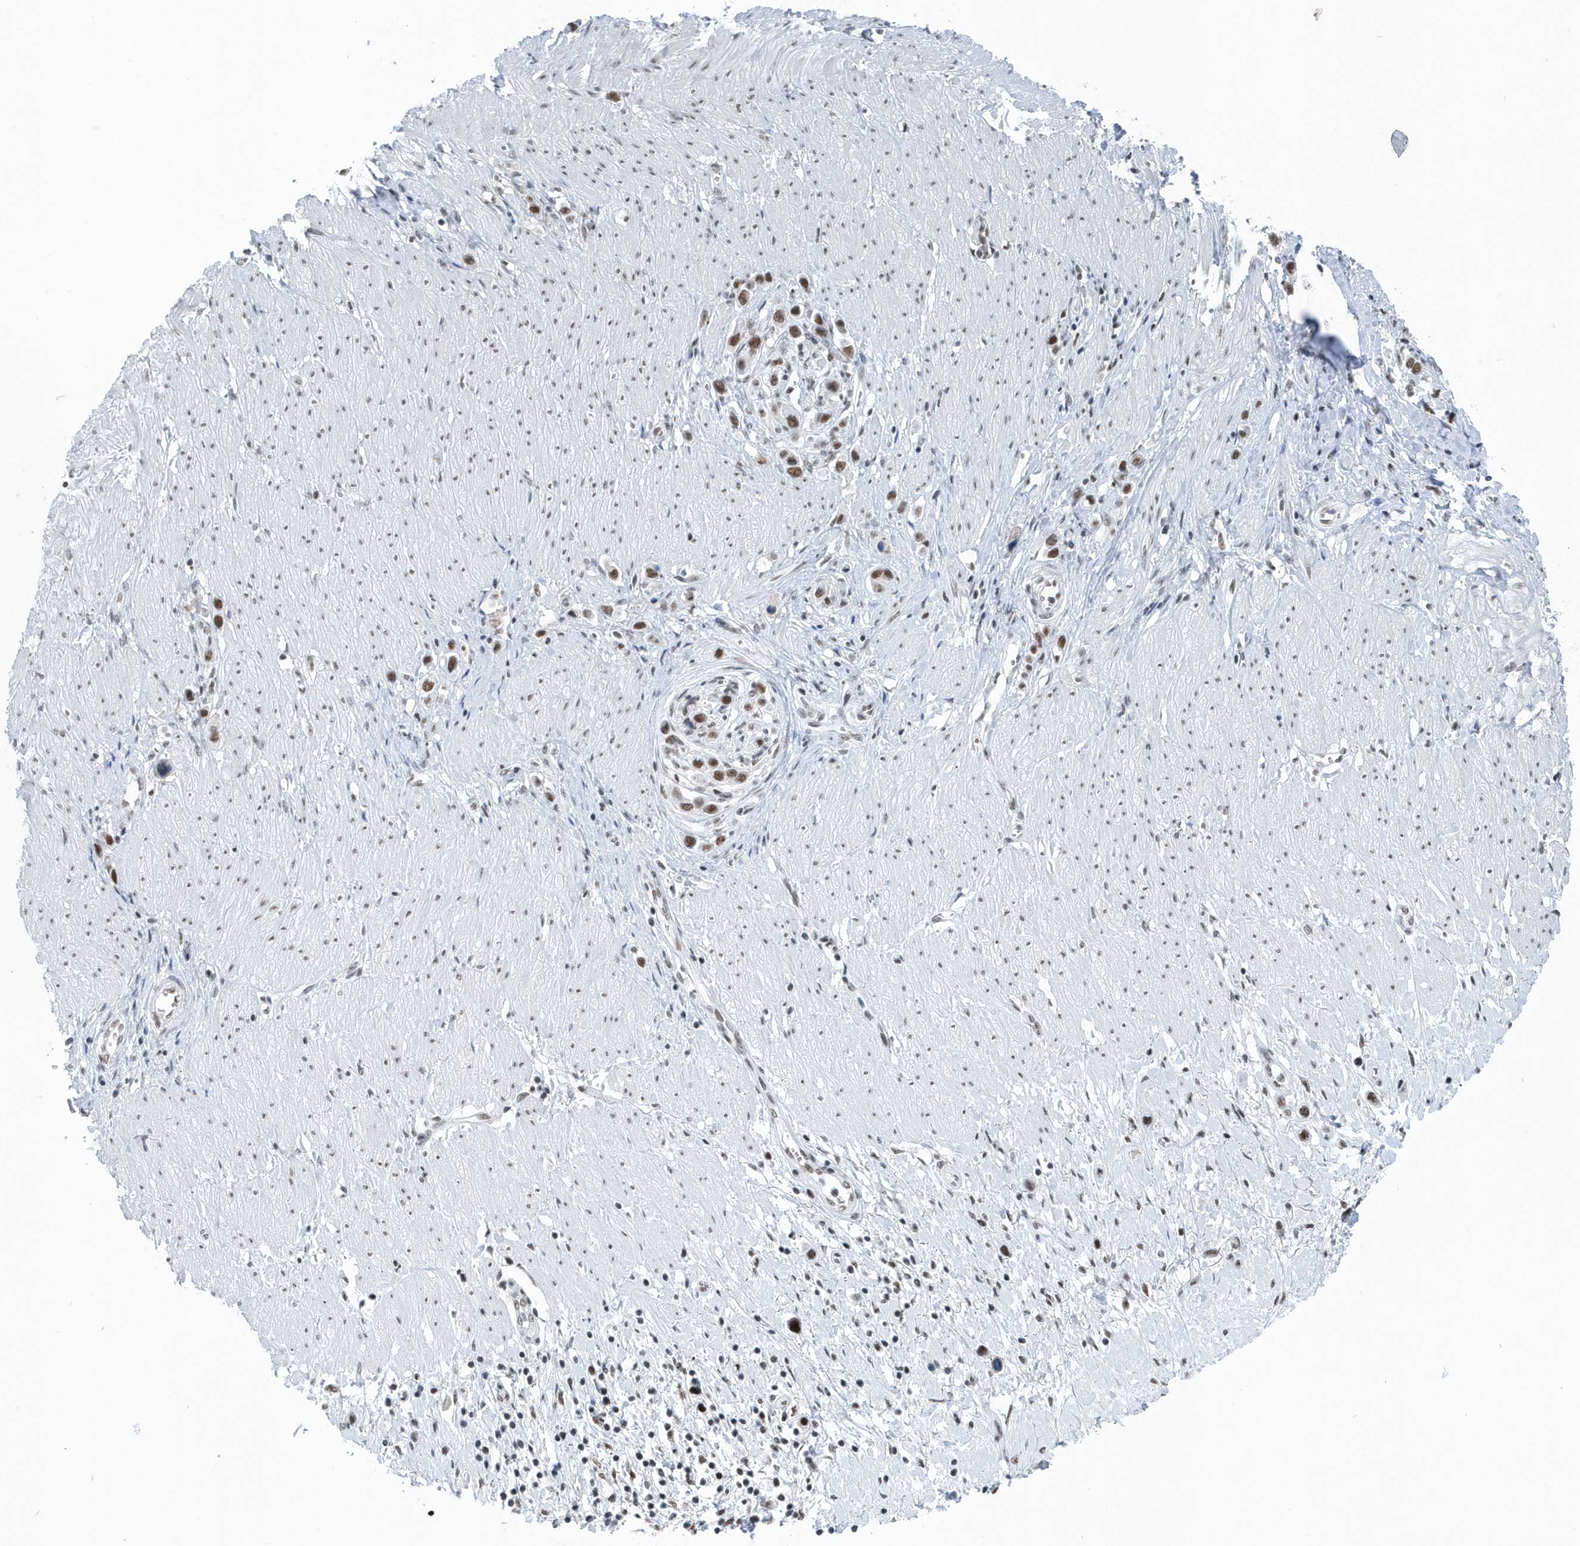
{"staining": {"intensity": "moderate", "quantity": ">75%", "location": "nuclear"}, "tissue": "stomach cancer", "cell_type": "Tumor cells", "image_type": "cancer", "snomed": [{"axis": "morphology", "description": "Normal tissue, NOS"}, {"axis": "morphology", "description": "Adenocarcinoma, NOS"}, {"axis": "topography", "description": "Stomach, upper"}, {"axis": "topography", "description": "Stomach"}], "caption": "DAB (3,3'-diaminobenzidine) immunohistochemical staining of stomach cancer (adenocarcinoma) shows moderate nuclear protein expression in approximately >75% of tumor cells. (DAB (3,3'-diaminobenzidine) IHC with brightfield microscopy, high magnification).", "gene": "FIP1L1", "patient": {"sex": "female", "age": 65}}